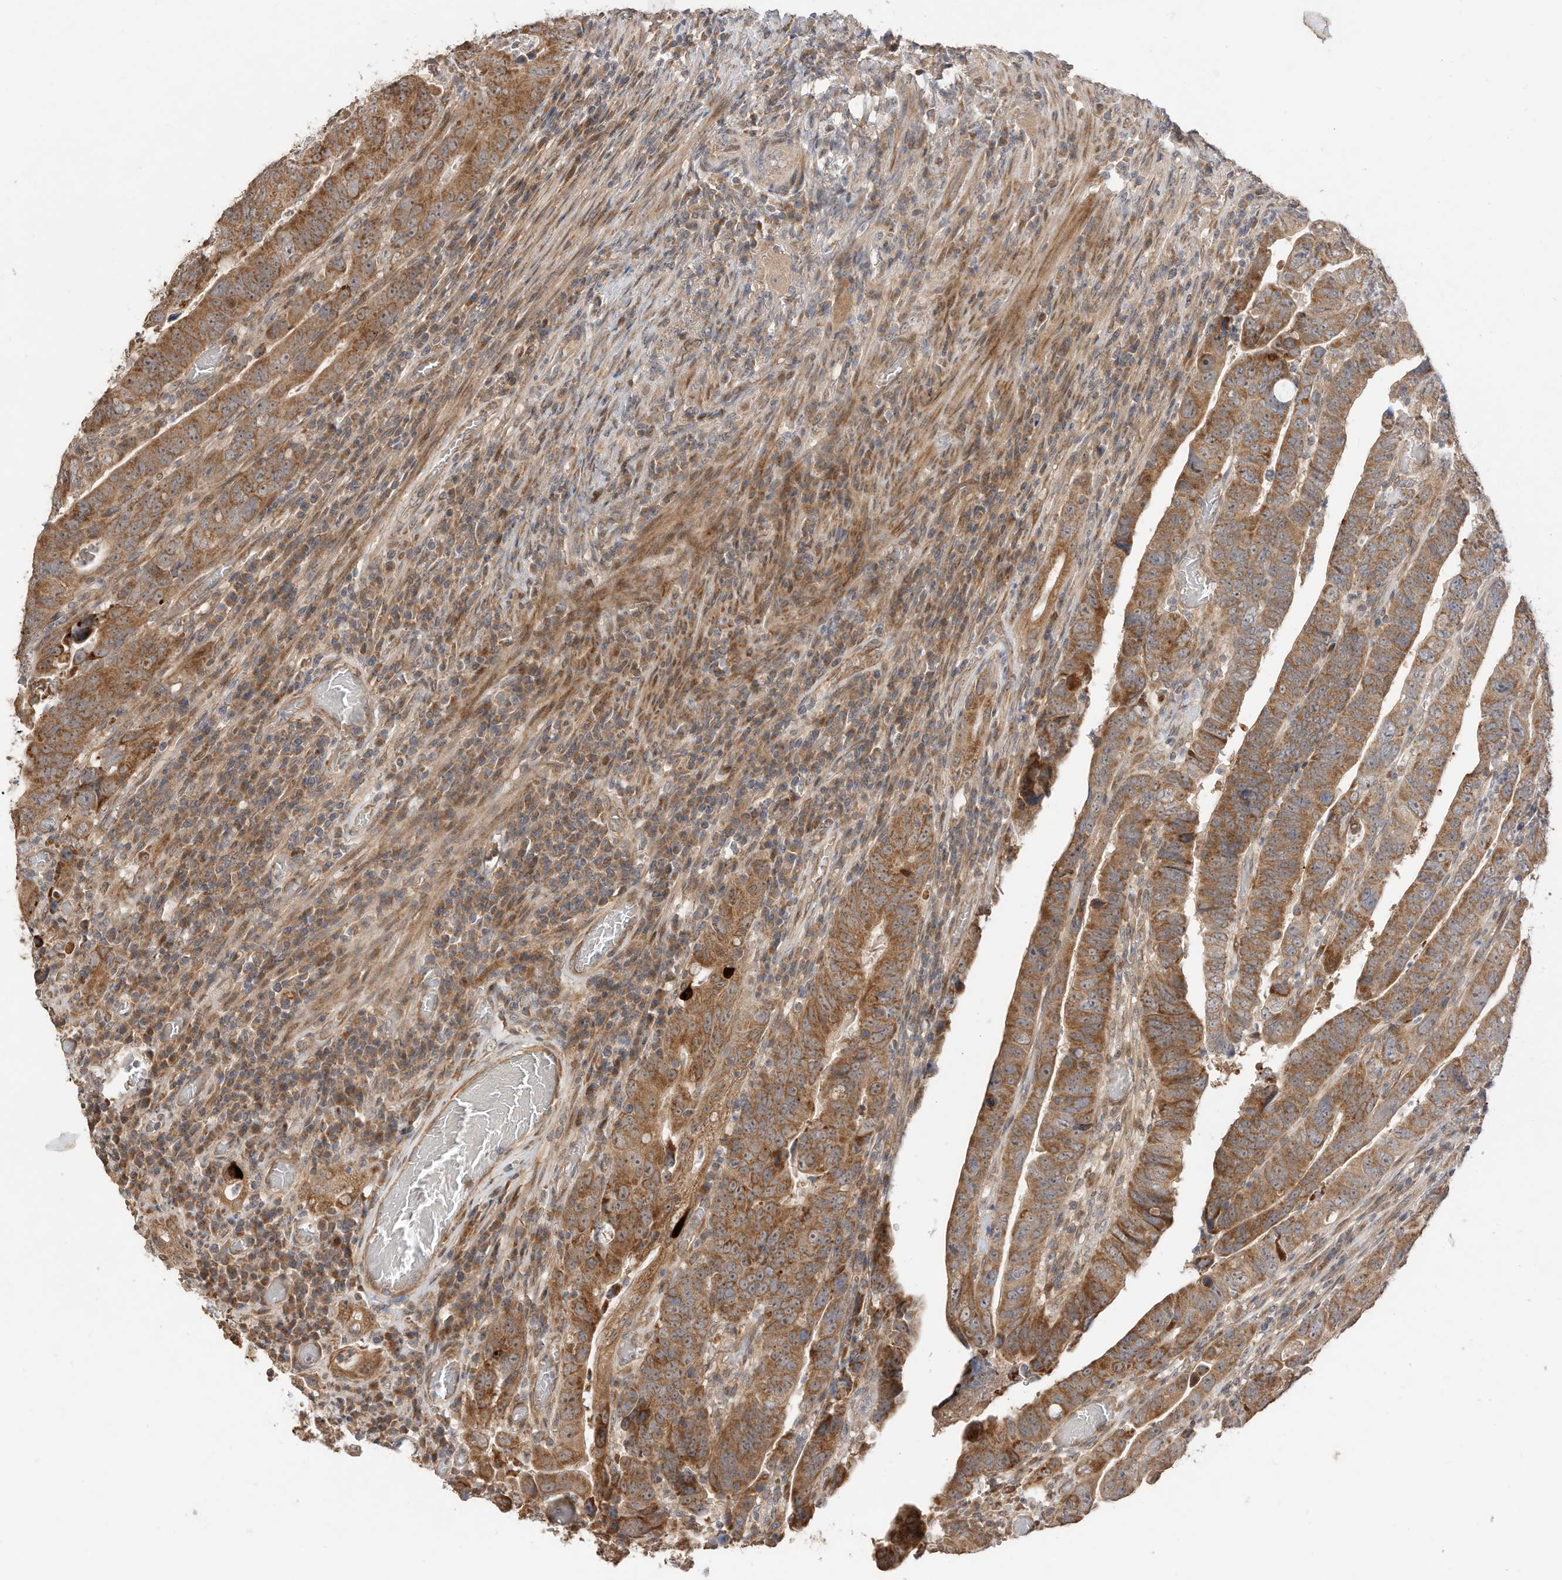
{"staining": {"intensity": "moderate", "quantity": ">75%", "location": "cytoplasmic/membranous"}, "tissue": "colorectal cancer", "cell_type": "Tumor cells", "image_type": "cancer", "snomed": [{"axis": "morphology", "description": "Normal tissue, NOS"}, {"axis": "morphology", "description": "Adenocarcinoma, NOS"}, {"axis": "topography", "description": "Rectum"}], "caption": "Human colorectal adenocarcinoma stained with a protein marker exhibits moderate staining in tumor cells.", "gene": "CAGE1", "patient": {"sex": "female", "age": 65}}